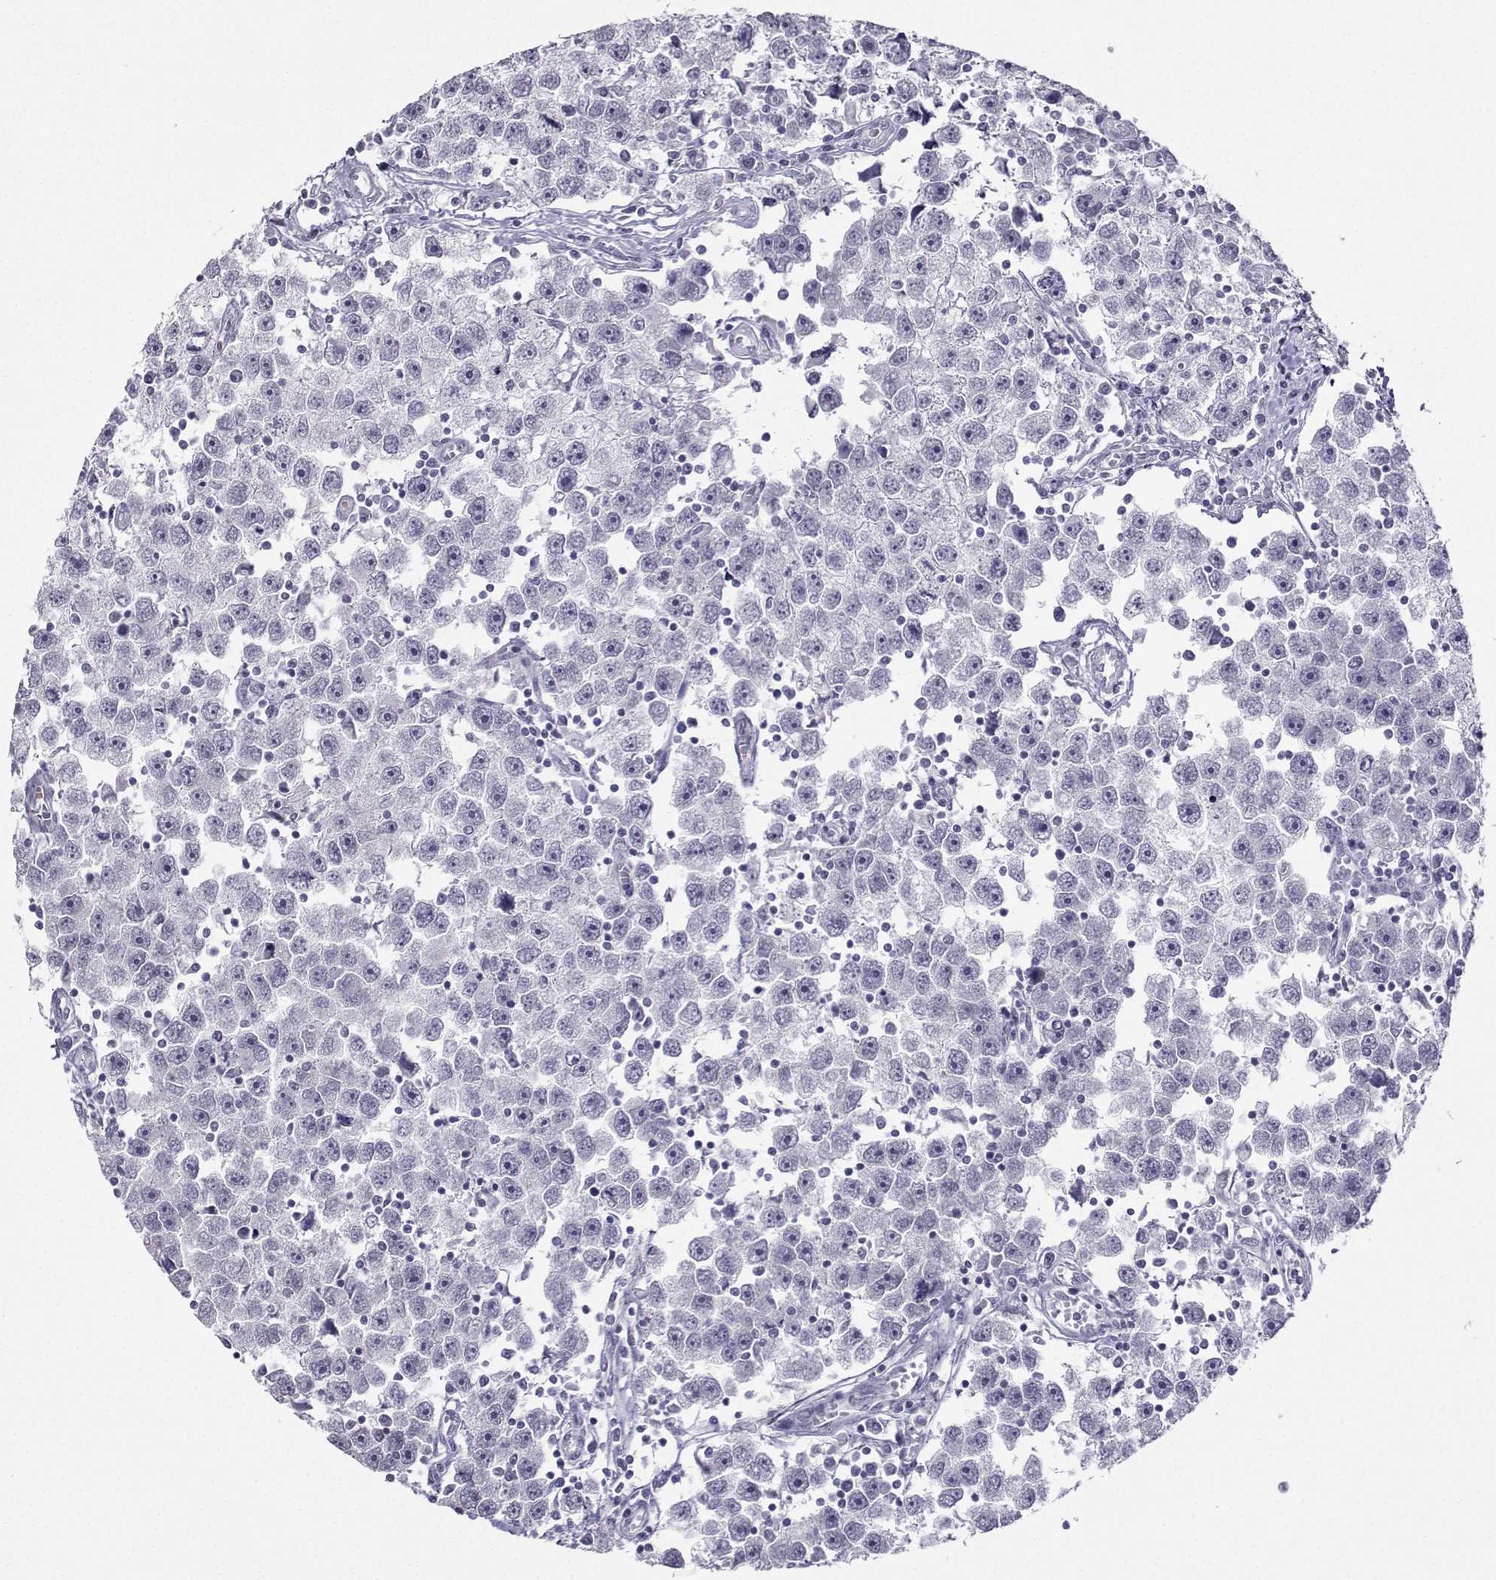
{"staining": {"intensity": "negative", "quantity": "none", "location": "none"}, "tissue": "testis cancer", "cell_type": "Tumor cells", "image_type": "cancer", "snomed": [{"axis": "morphology", "description": "Seminoma, NOS"}, {"axis": "topography", "description": "Testis"}], "caption": "IHC of human testis cancer (seminoma) displays no staining in tumor cells. (Immunohistochemistry, brightfield microscopy, high magnification).", "gene": "KIF17", "patient": {"sex": "male", "age": 30}}